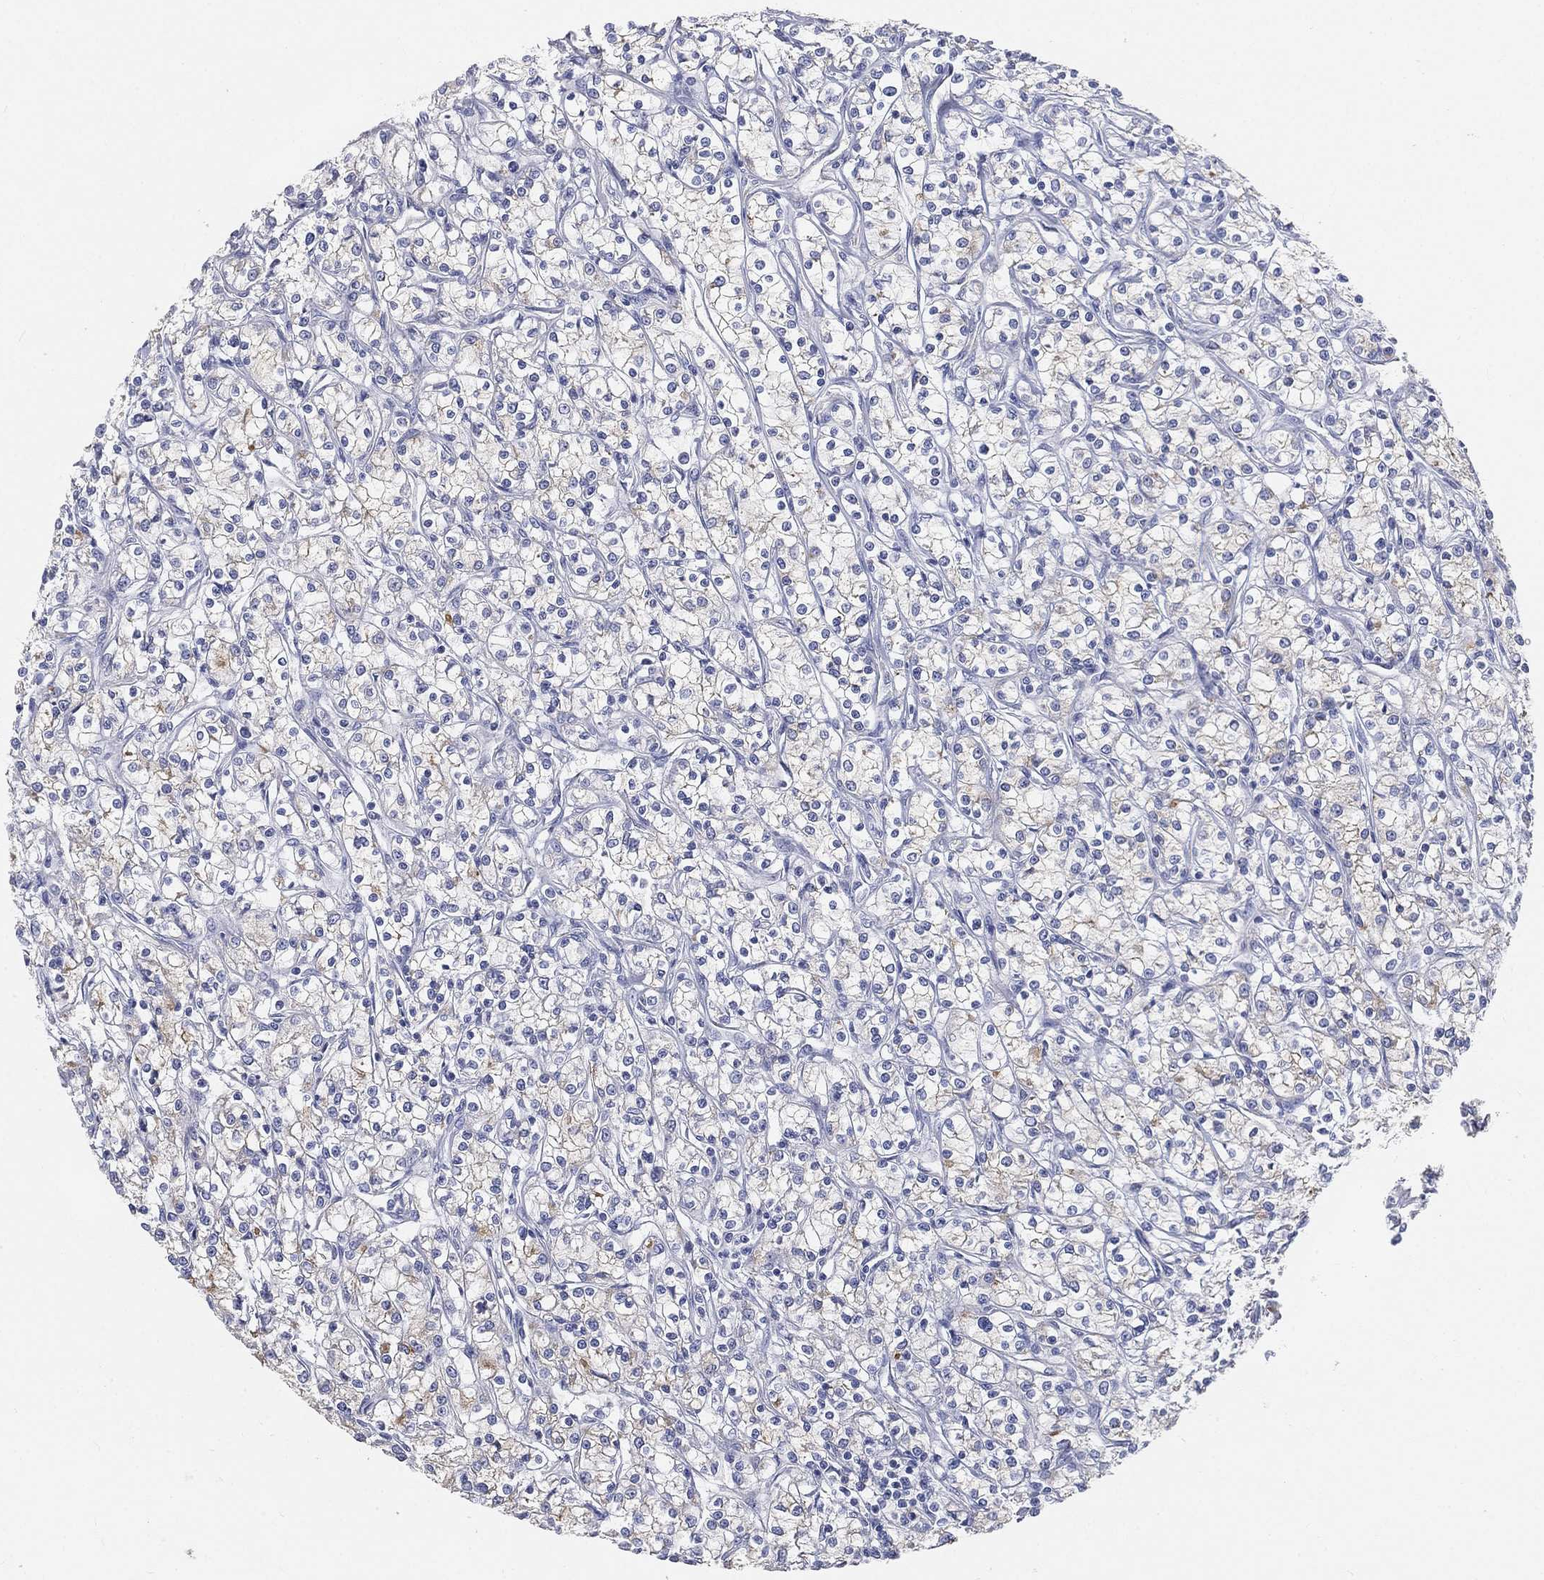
{"staining": {"intensity": "moderate", "quantity": "<25%", "location": "cytoplasmic/membranous"}, "tissue": "renal cancer", "cell_type": "Tumor cells", "image_type": "cancer", "snomed": [{"axis": "morphology", "description": "Adenocarcinoma, NOS"}, {"axis": "topography", "description": "Kidney"}], "caption": "This is an image of immunohistochemistry (IHC) staining of renal cancer, which shows moderate expression in the cytoplasmic/membranous of tumor cells.", "gene": "TMEM25", "patient": {"sex": "female", "age": 59}}